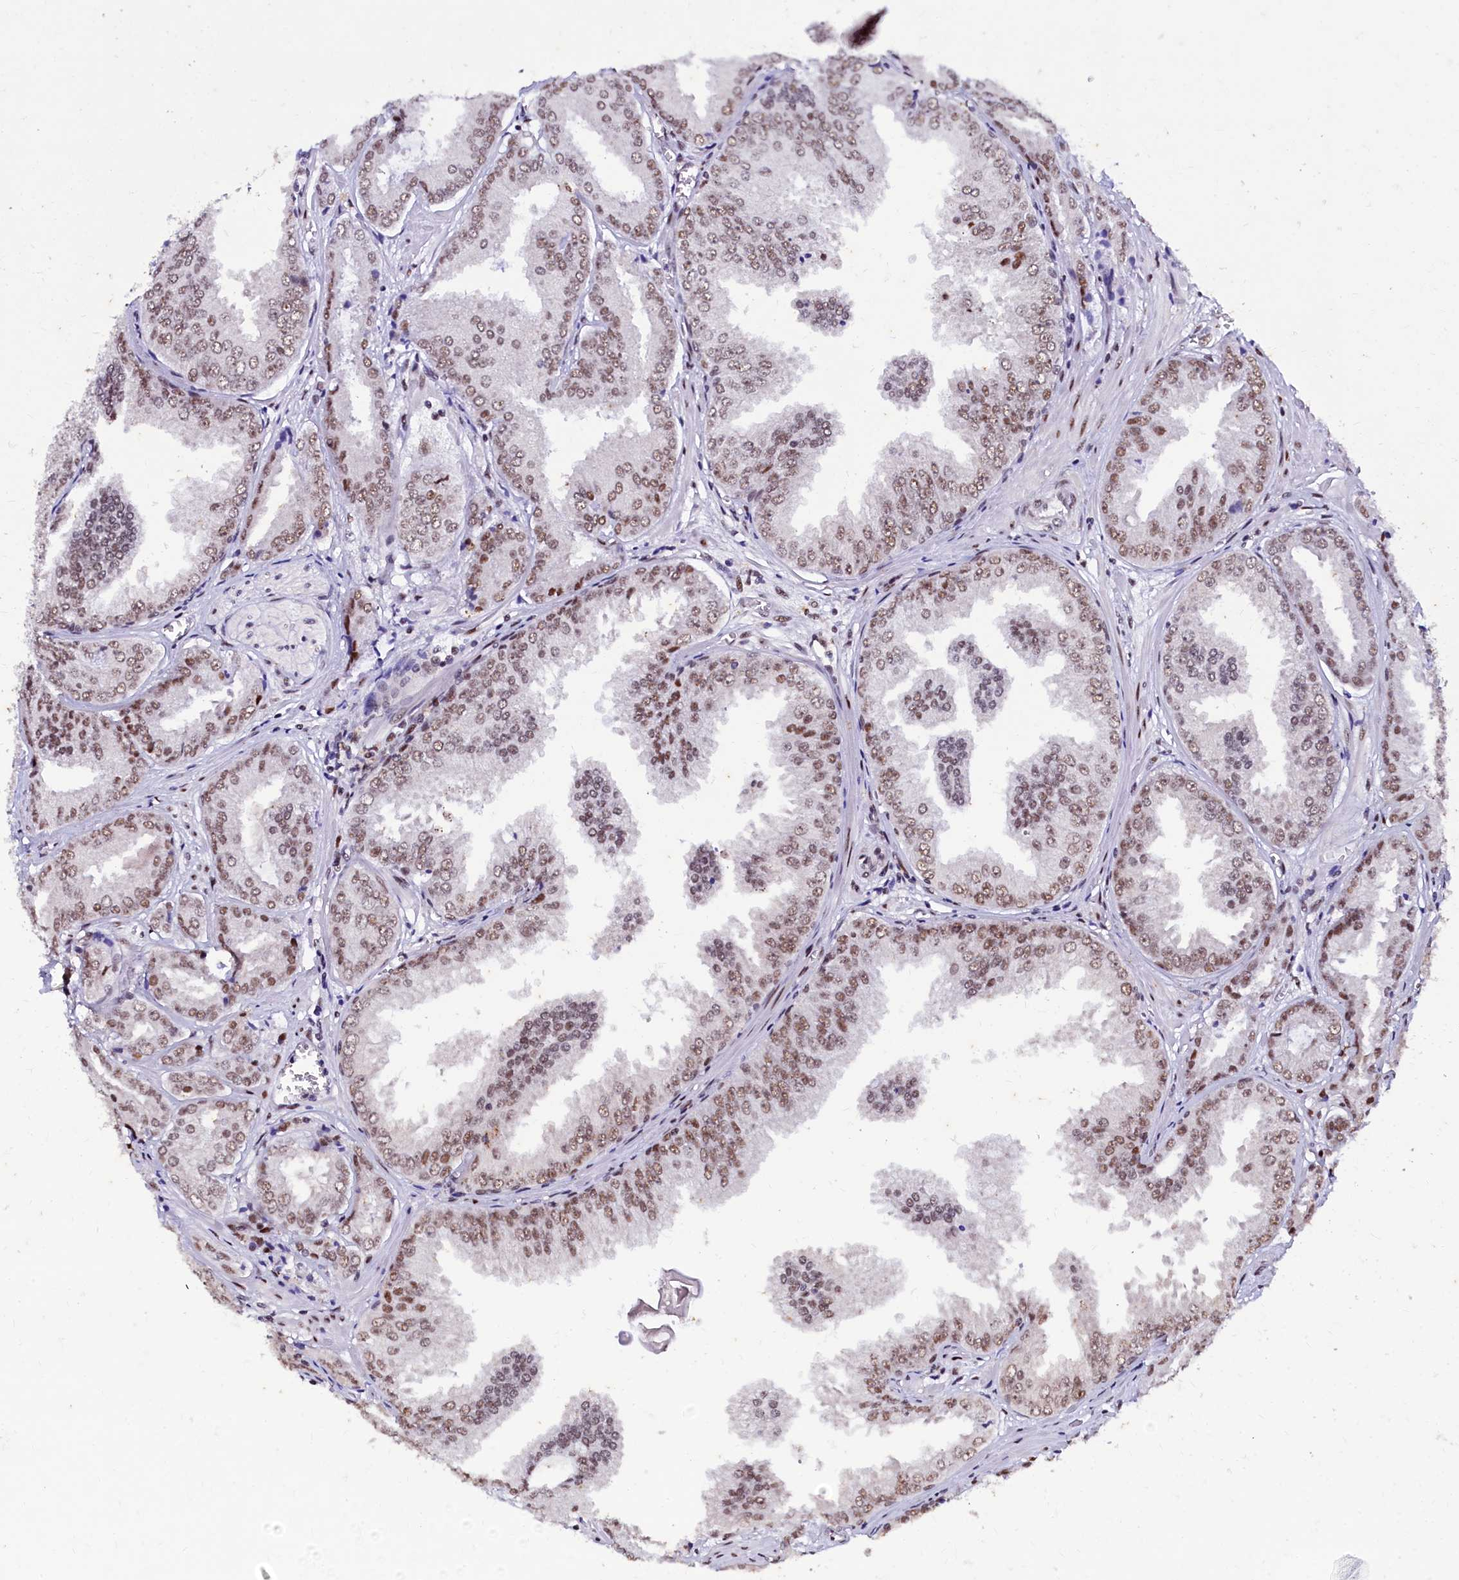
{"staining": {"intensity": "moderate", "quantity": ">75%", "location": "nuclear"}, "tissue": "prostate cancer", "cell_type": "Tumor cells", "image_type": "cancer", "snomed": [{"axis": "morphology", "description": "Adenocarcinoma, Low grade"}, {"axis": "topography", "description": "Prostate"}], "caption": "Moderate nuclear protein positivity is appreciated in about >75% of tumor cells in adenocarcinoma (low-grade) (prostate).", "gene": "CPSF7", "patient": {"sex": "male", "age": 67}}